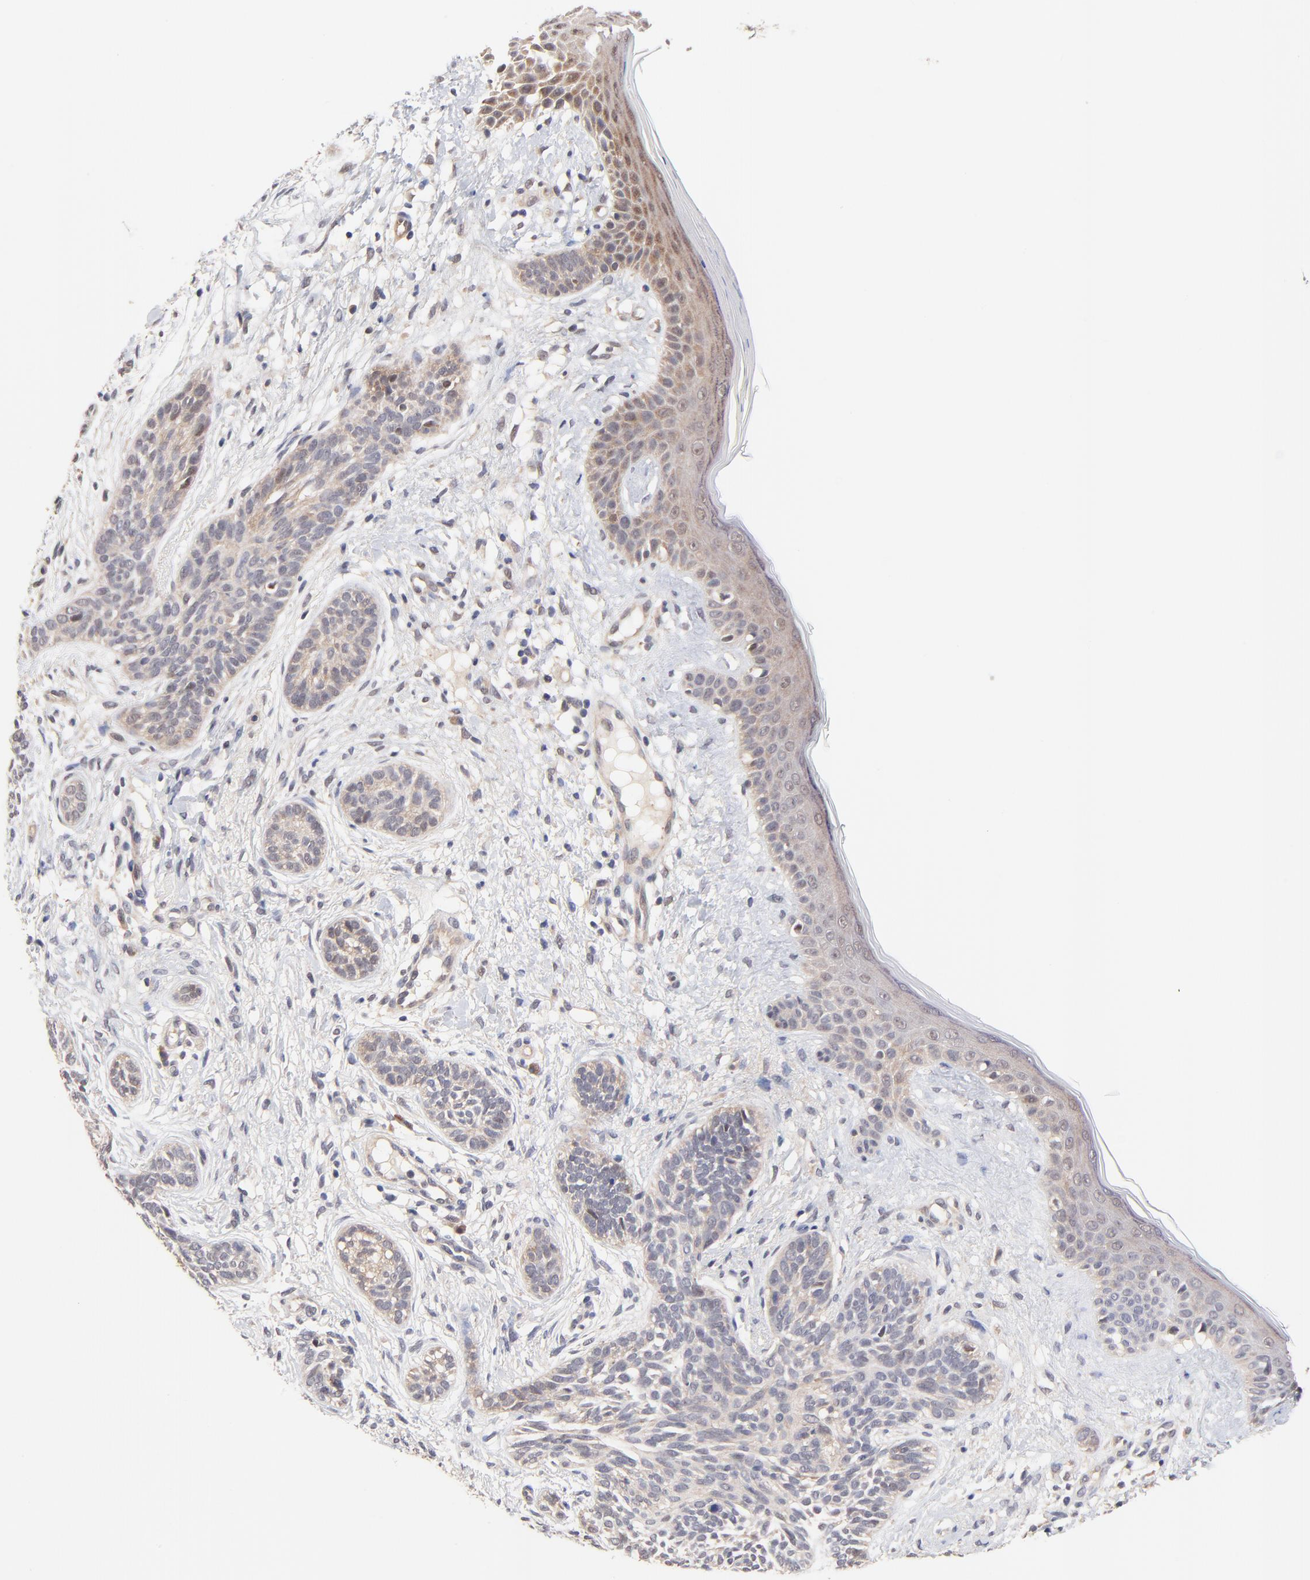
{"staining": {"intensity": "weak", "quantity": "25%-75%", "location": "cytoplasmic/membranous"}, "tissue": "skin cancer", "cell_type": "Tumor cells", "image_type": "cancer", "snomed": [{"axis": "morphology", "description": "Normal tissue, NOS"}, {"axis": "morphology", "description": "Basal cell carcinoma"}, {"axis": "topography", "description": "Skin"}], "caption": "Protein expression analysis of skin cancer (basal cell carcinoma) demonstrates weak cytoplasmic/membranous expression in approximately 25%-75% of tumor cells.", "gene": "TXNL1", "patient": {"sex": "male", "age": 63}}